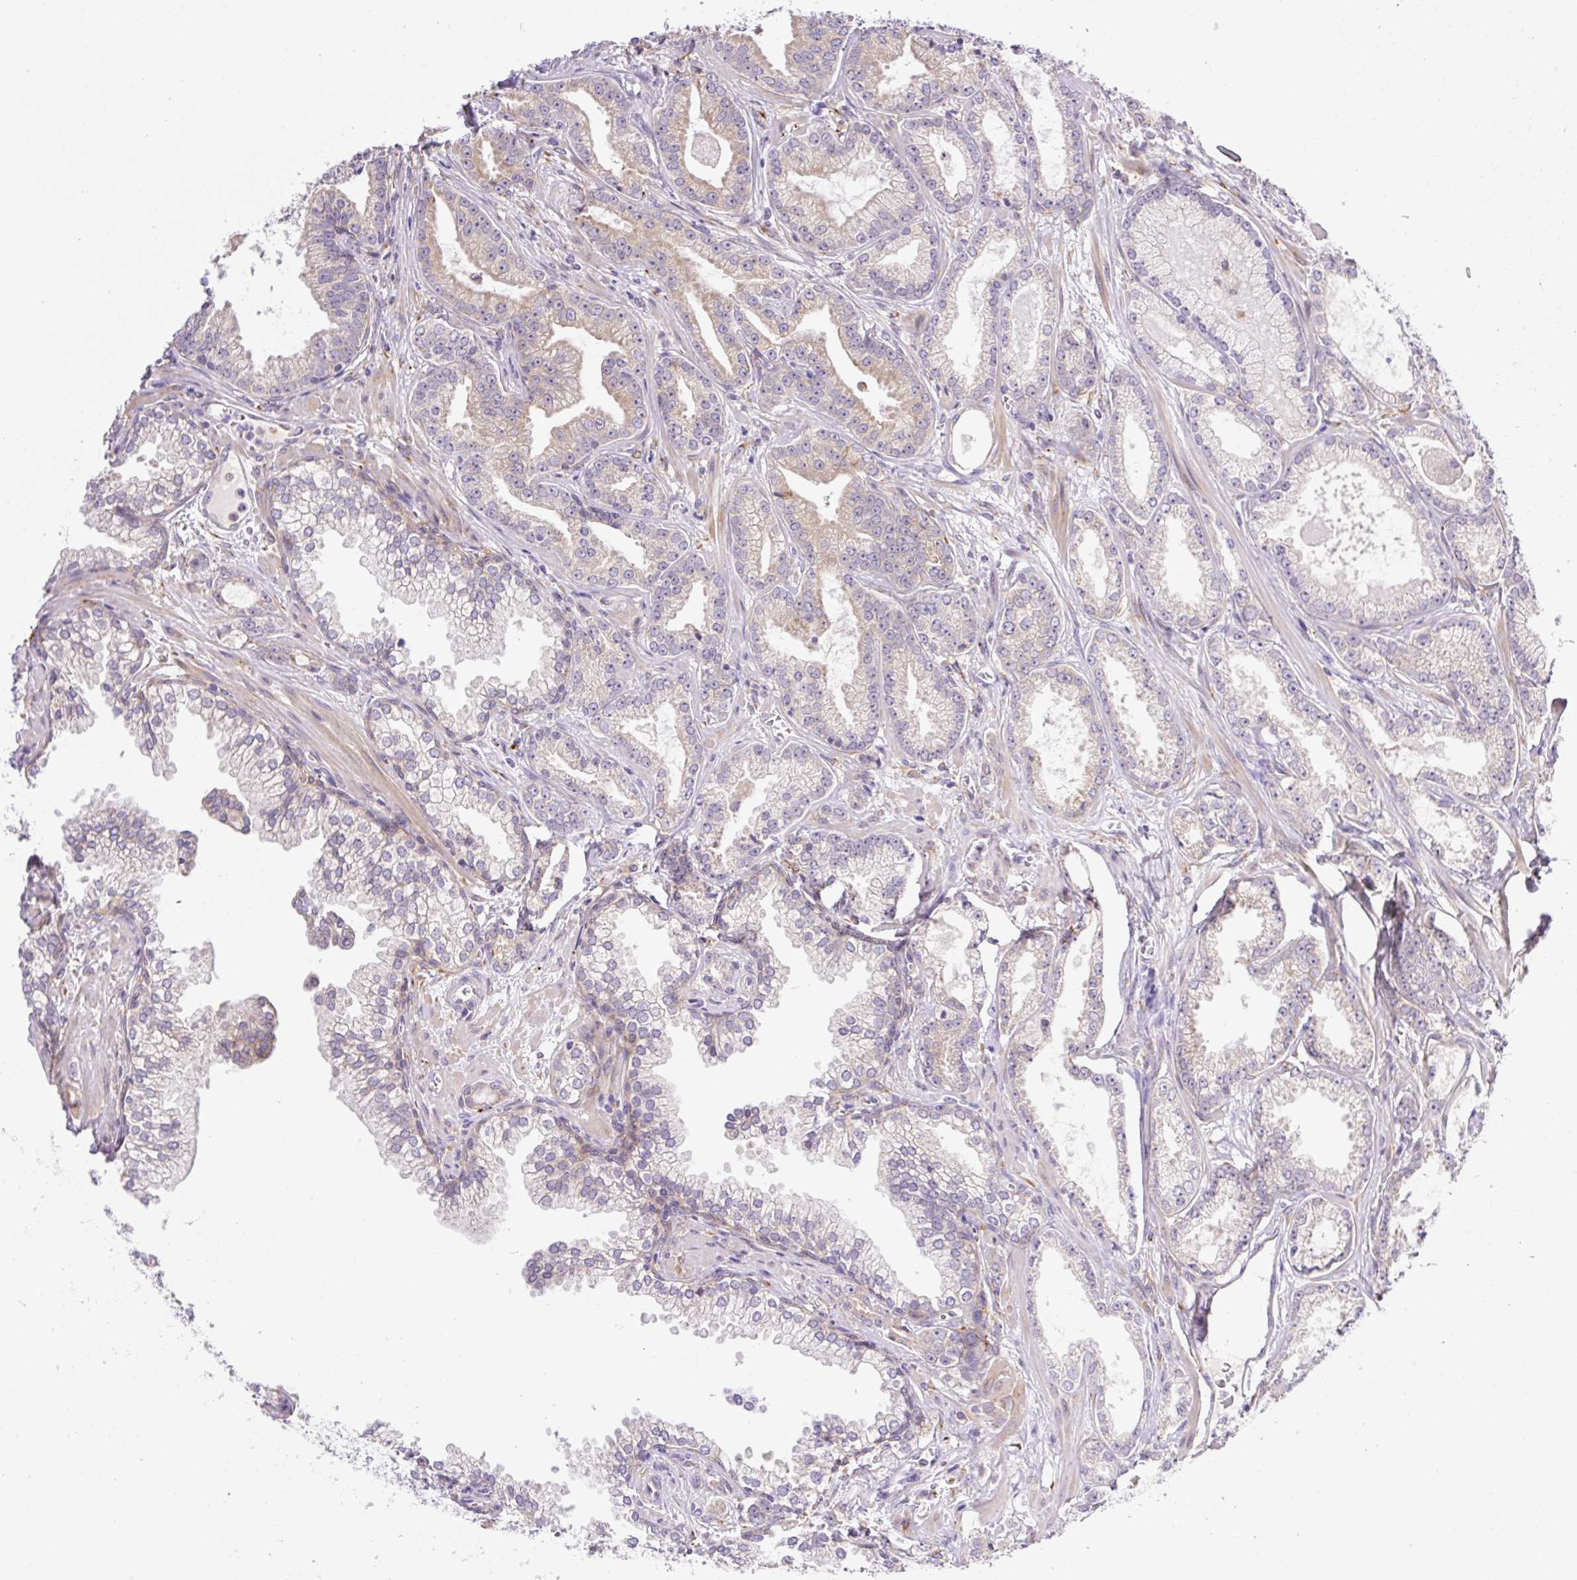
{"staining": {"intensity": "weak", "quantity": "<25%", "location": "cytoplasmic/membranous"}, "tissue": "prostate cancer", "cell_type": "Tumor cells", "image_type": "cancer", "snomed": [{"axis": "morphology", "description": "Adenocarcinoma, Medium grade"}, {"axis": "topography", "description": "Prostate"}], "caption": "Histopathology image shows no protein positivity in tumor cells of prostate cancer tissue.", "gene": "POFUT1", "patient": {"sex": "male", "age": 57}}